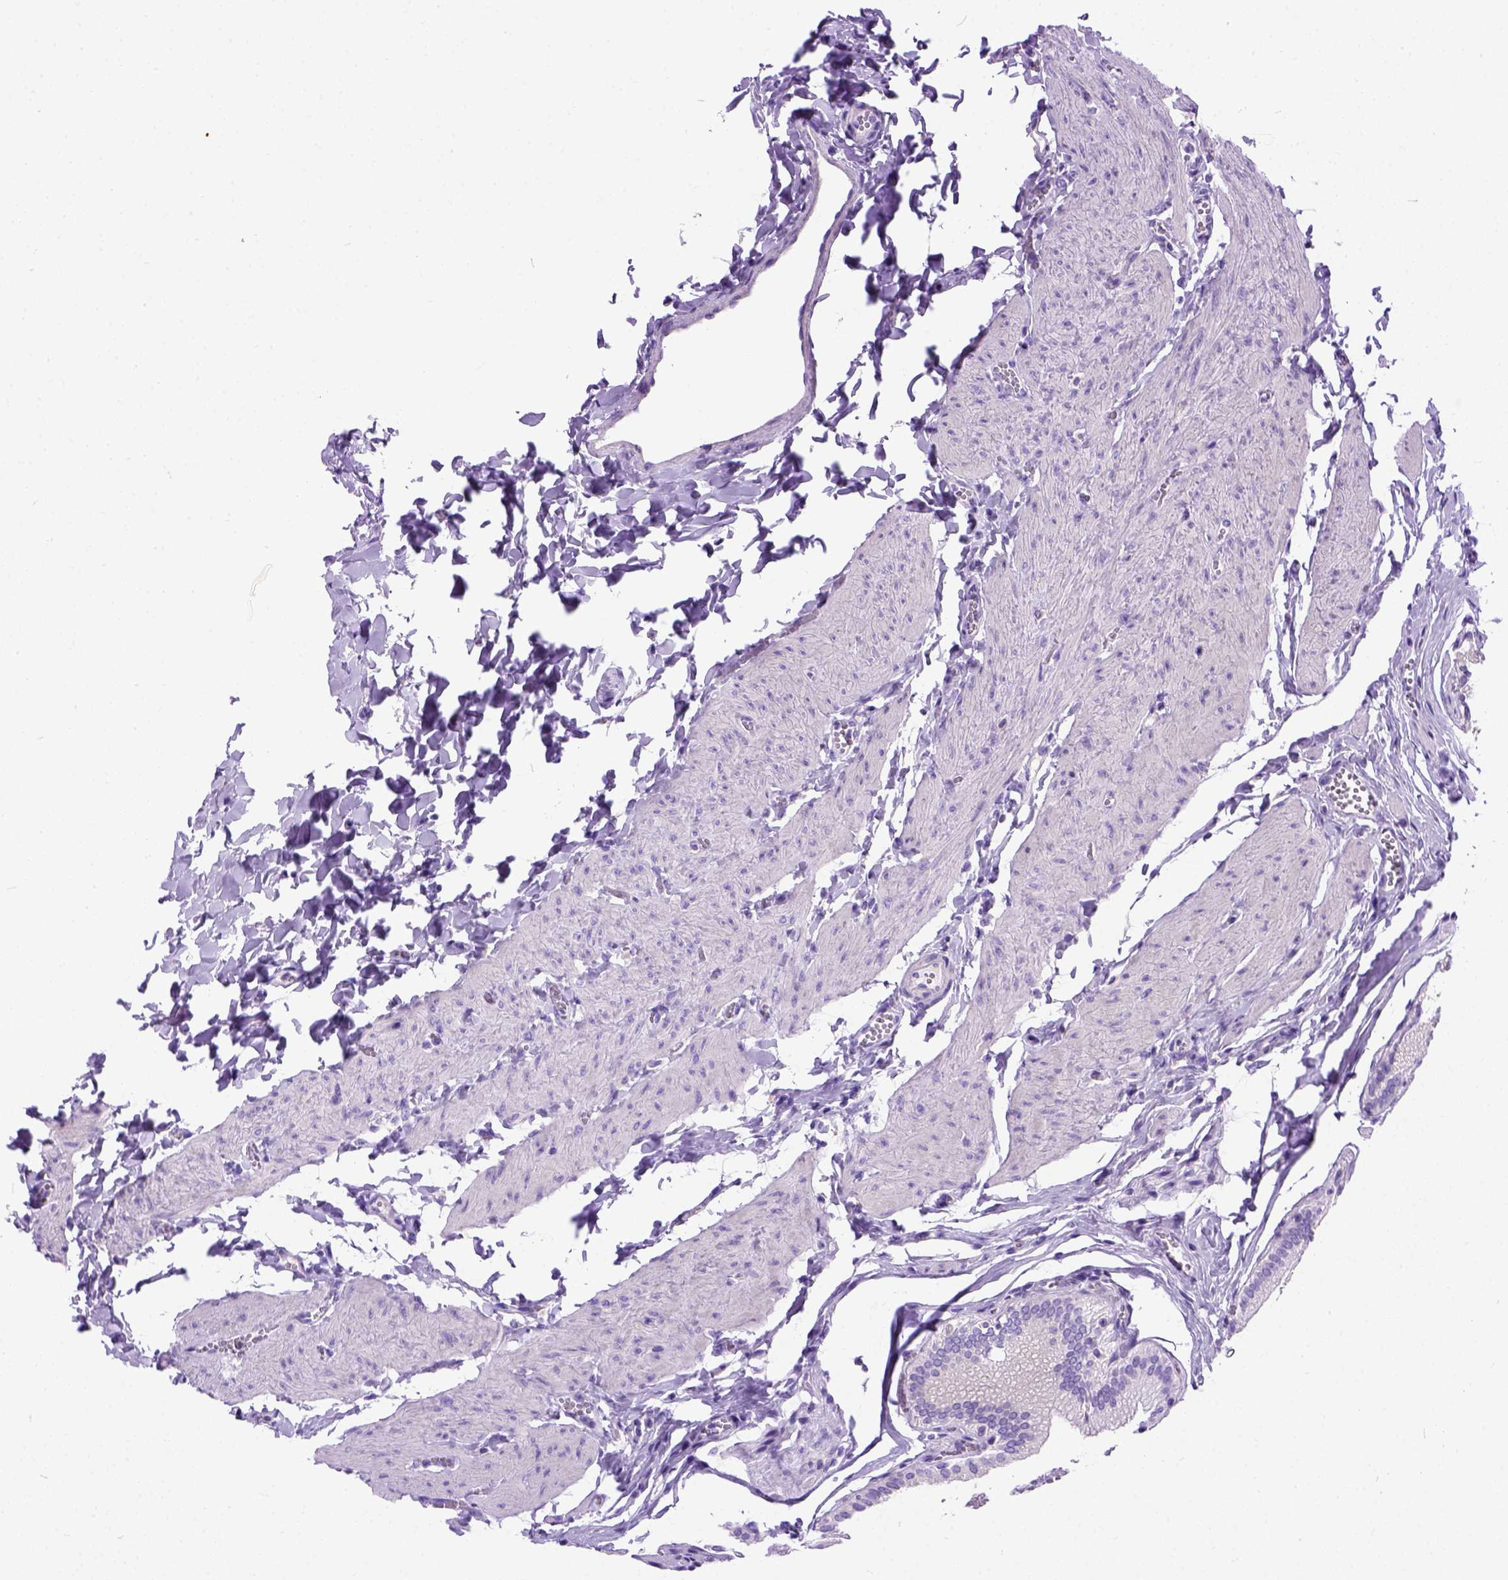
{"staining": {"intensity": "negative", "quantity": "none", "location": "none"}, "tissue": "gallbladder", "cell_type": "Glandular cells", "image_type": "normal", "snomed": [{"axis": "morphology", "description": "Normal tissue, NOS"}, {"axis": "topography", "description": "Gallbladder"}, {"axis": "topography", "description": "Peripheral nerve tissue"}], "caption": "Human gallbladder stained for a protein using immunohistochemistry shows no staining in glandular cells.", "gene": "ODAD3", "patient": {"sex": "male", "age": 17}}